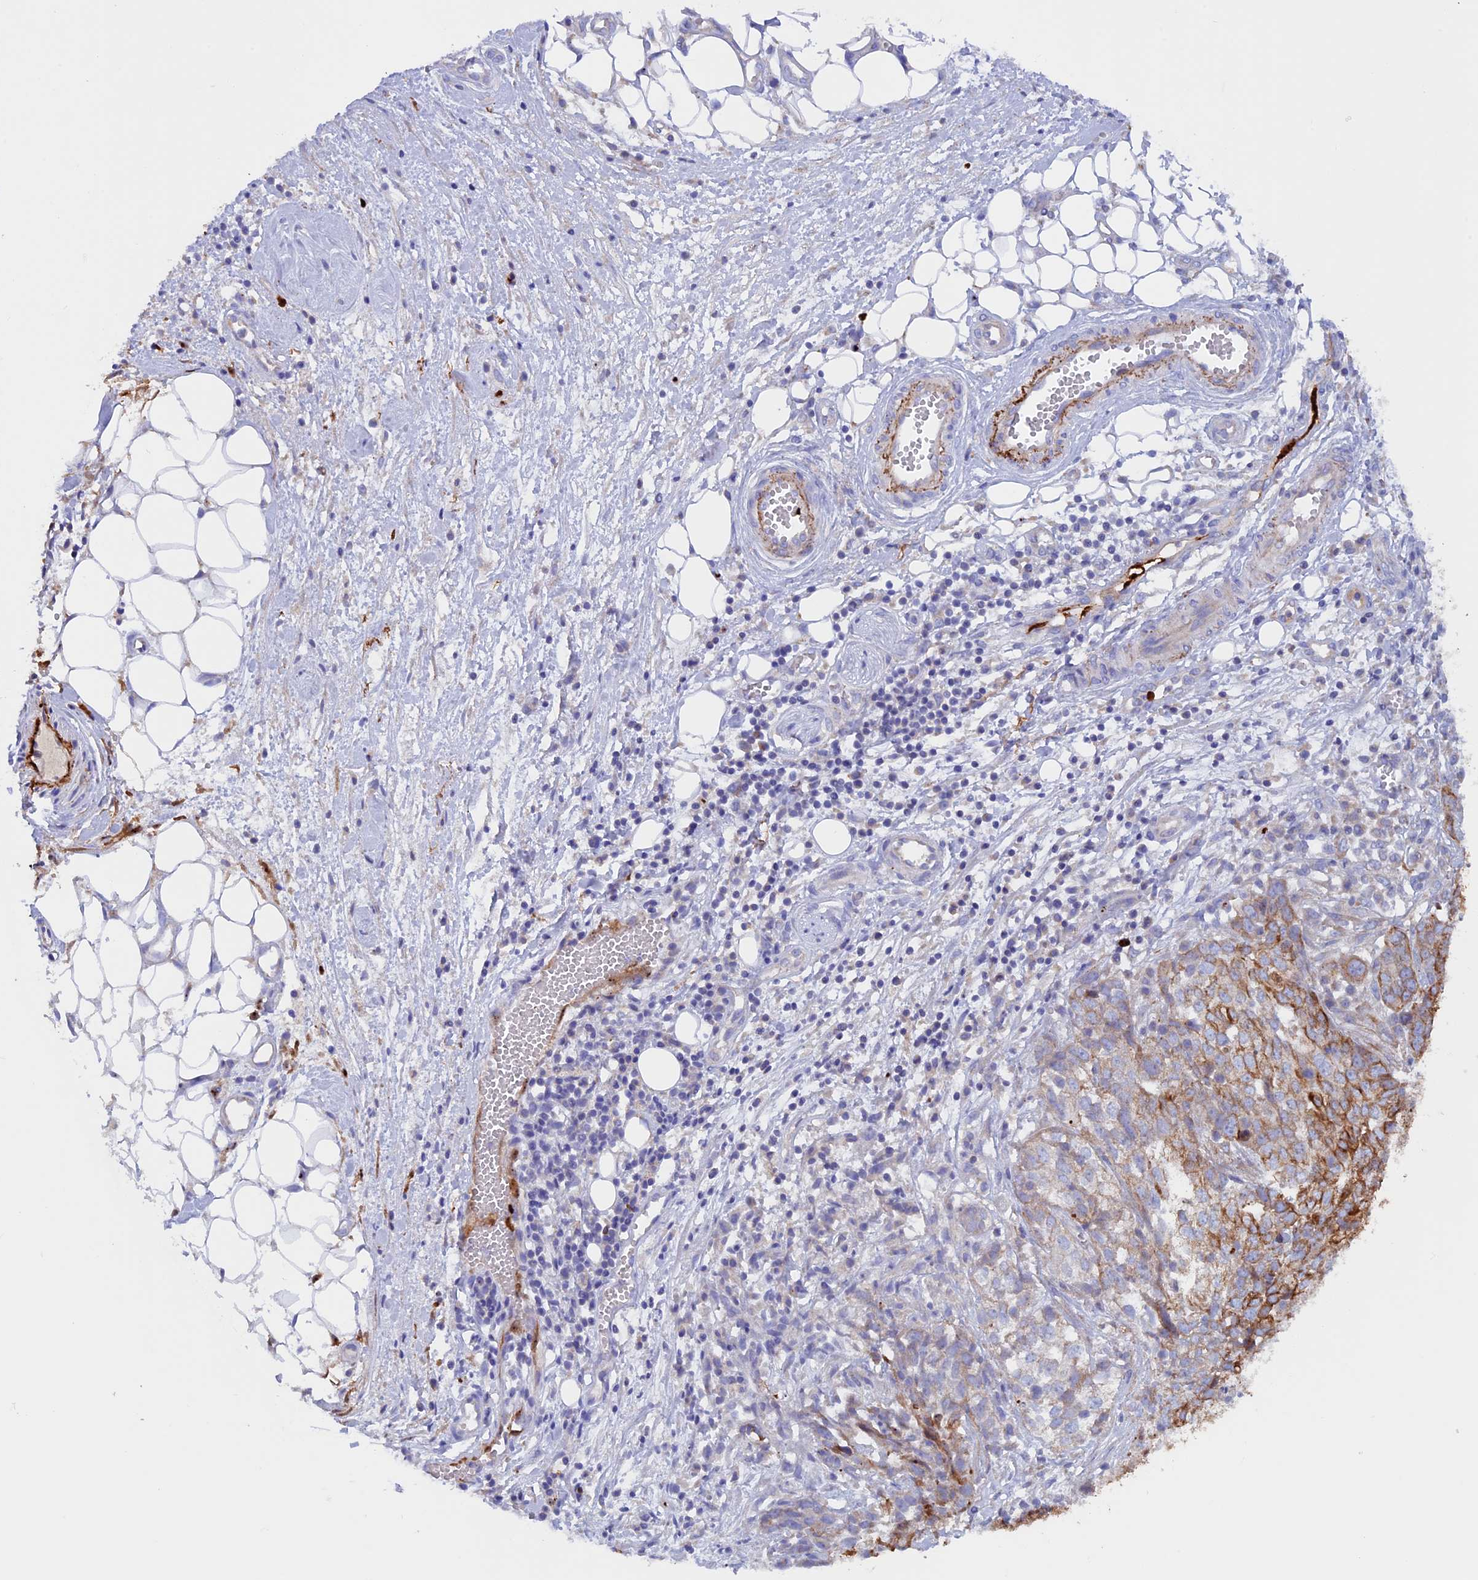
{"staining": {"intensity": "strong", "quantity": "<25%", "location": "cytoplasmic/membranous"}, "tissue": "ovarian cancer", "cell_type": "Tumor cells", "image_type": "cancer", "snomed": [{"axis": "morphology", "description": "Cystadenocarcinoma, serous, NOS"}, {"axis": "topography", "description": "Soft tissue"}, {"axis": "topography", "description": "Ovary"}], "caption": "Ovarian cancer (serous cystadenocarcinoma) stained for a protein shows strong cytoplasmic/membranous positivity in tumor cells. The protein is stained brown, and the nuclei are stained in blue (DAB IHC with brightfield microscopy, high magnification).", "gene": "PTPN9", "patient": {"sex": "female", "age": 57}}